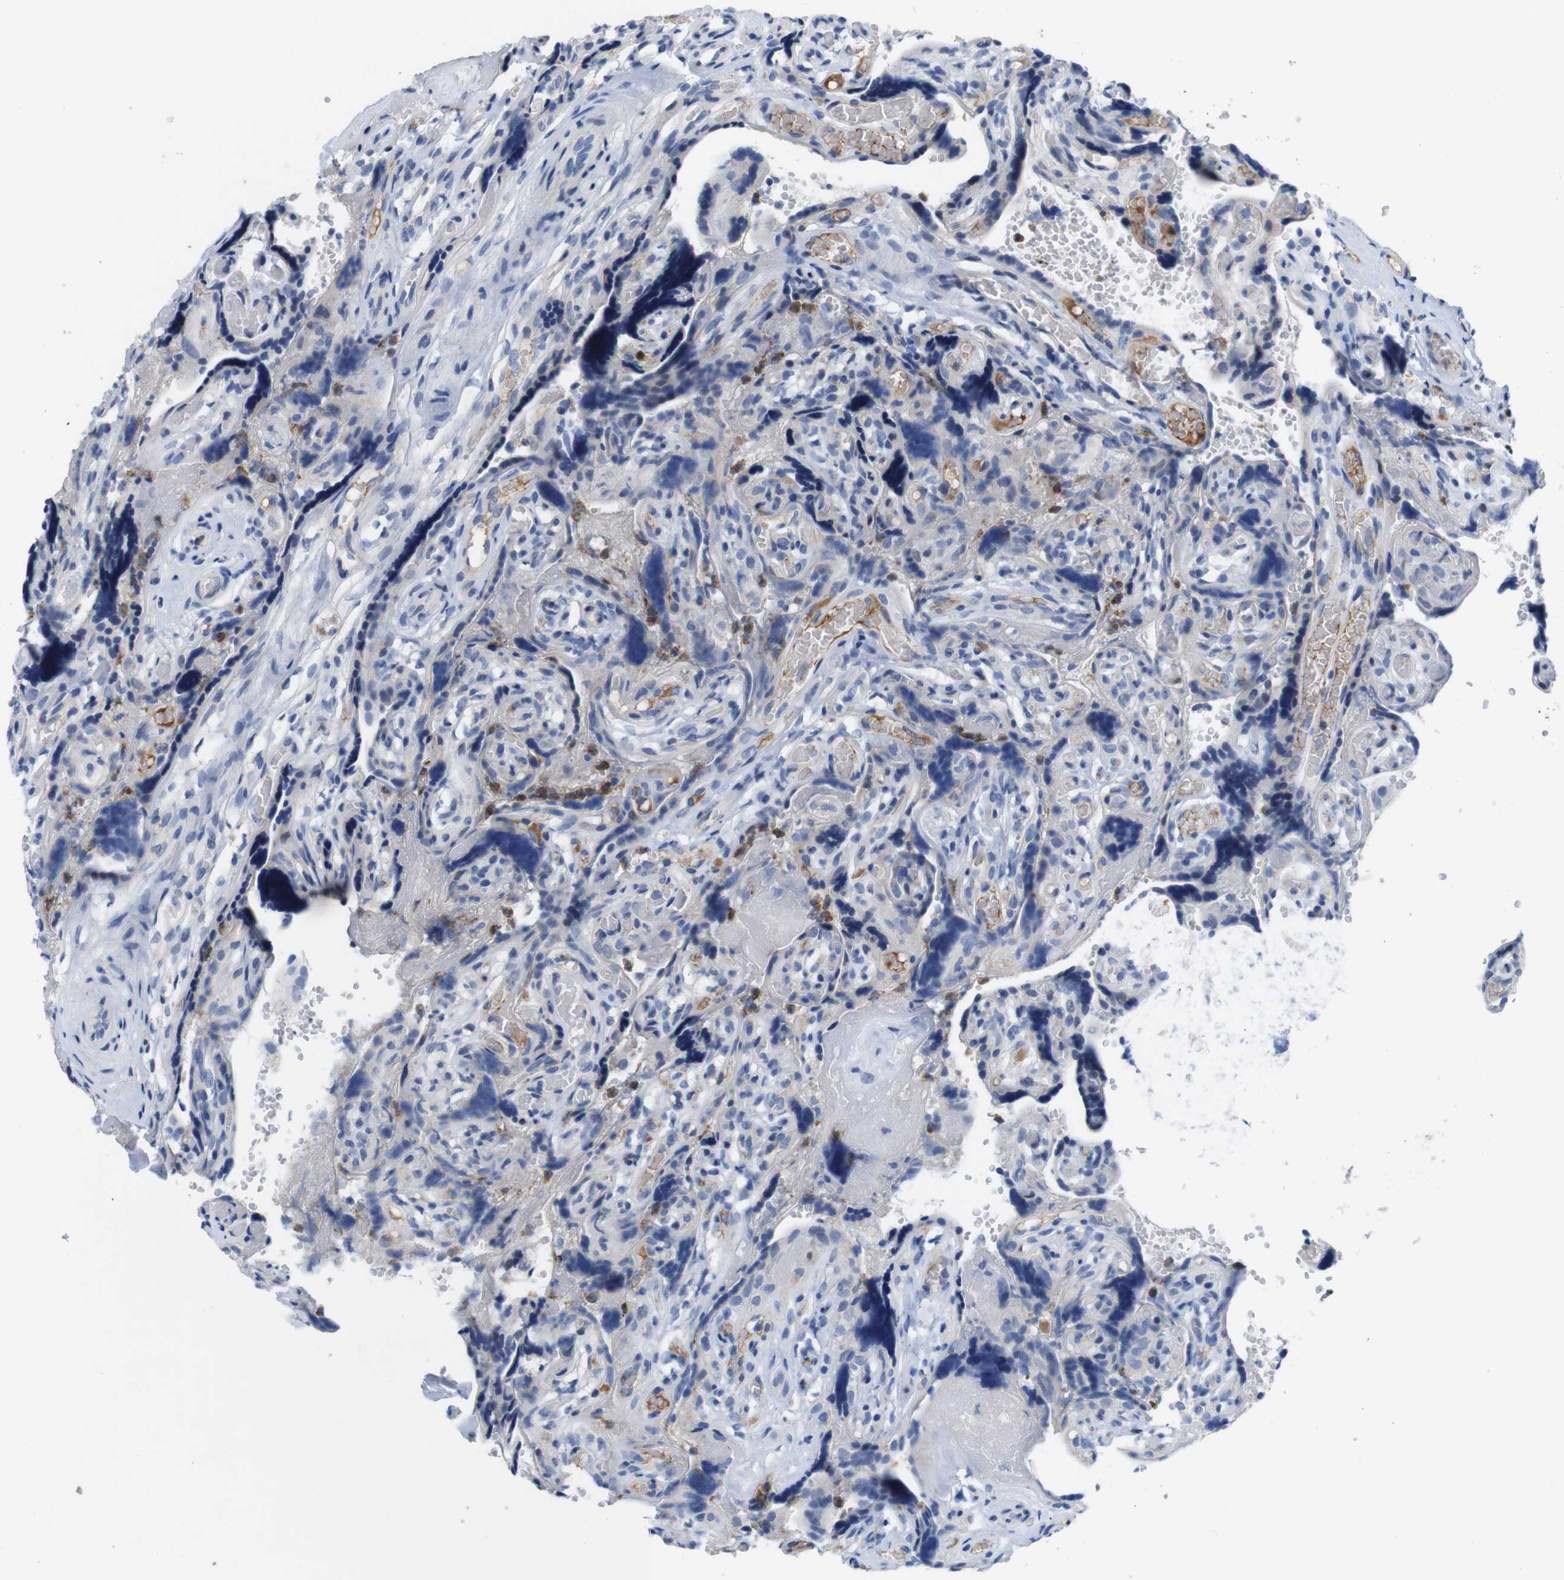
{"staining": {"intensity": "moderate", "quantity": "<25%", "location": "cytoplasmic/membranous"}, "tissue": "placenta", "cell_type": "Decidual cells", "image_type": "normal", "snomed": [{"axis": "morphology", "description": "Normal tissue, NOS"}, {"axis": "topography", "description": "Placenta"}], "caption": "A brown stain highlights moderate cytoplasmic/membranous positivity of a protein in decidual cells of normal placenta.", "gene": "C1RL", "patient": {"sex": "female", "age": 30}}